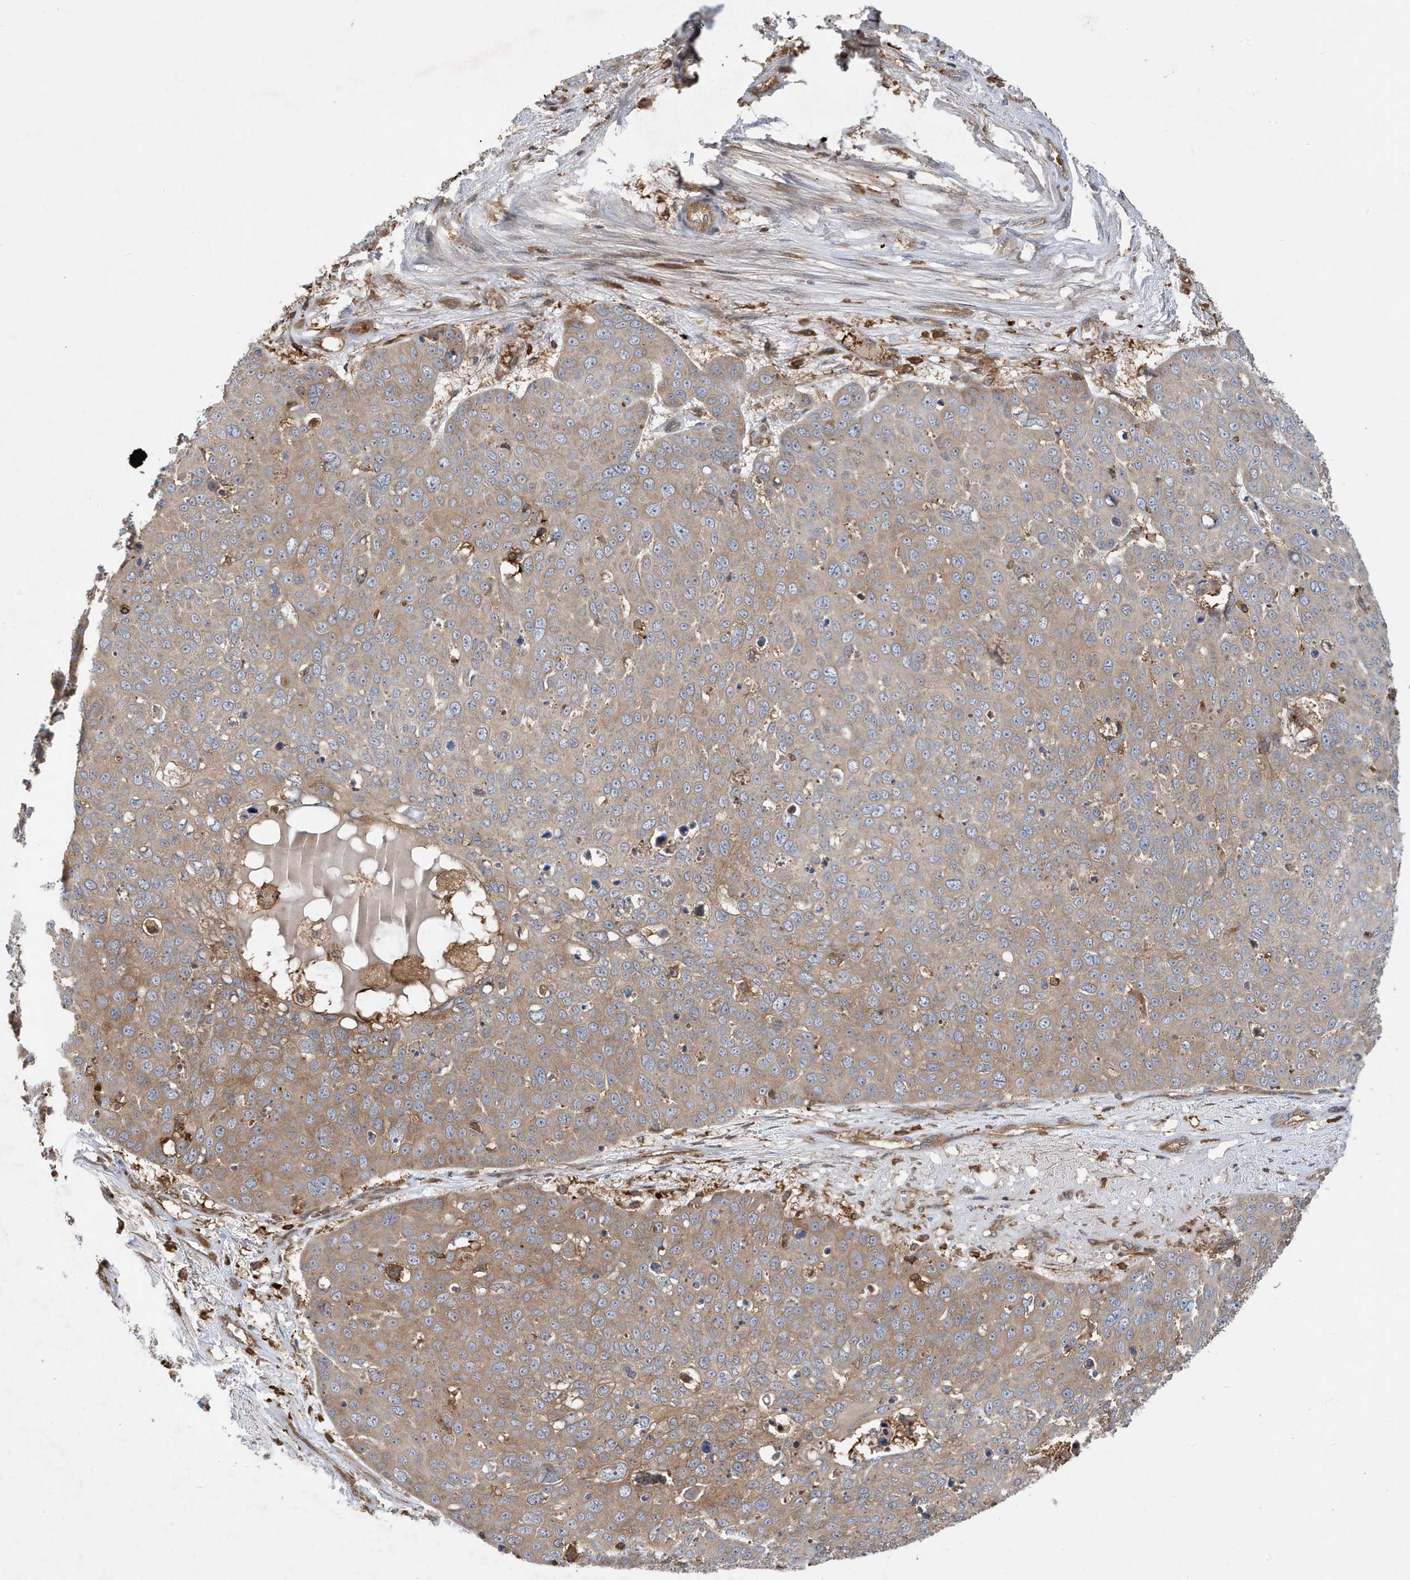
{"staining": {"intensity": "weak", "quantity": ">75%", "location": "cytoplasmic/membranous"}, "tissue": "skin cancer", "cell_type": "Tumor cells", "image_type": "cancer", "snomed": [{"axis": "morphology", "description": "Squamous cell carcinoma, NOS"}, {"axis": "topography", "description": "Skin"}], "caption": "Skin squamous cell carcinoma tissue shows weak cytoplasmic/membranous expression in about >75% of tumor cells, visualized by immunohistochemistry. (brown staining indicates protein expression, while blue staining denotes nuclei).", "gene": "LAPTM4A", "patient": {"sex": "male", "age": 71}}